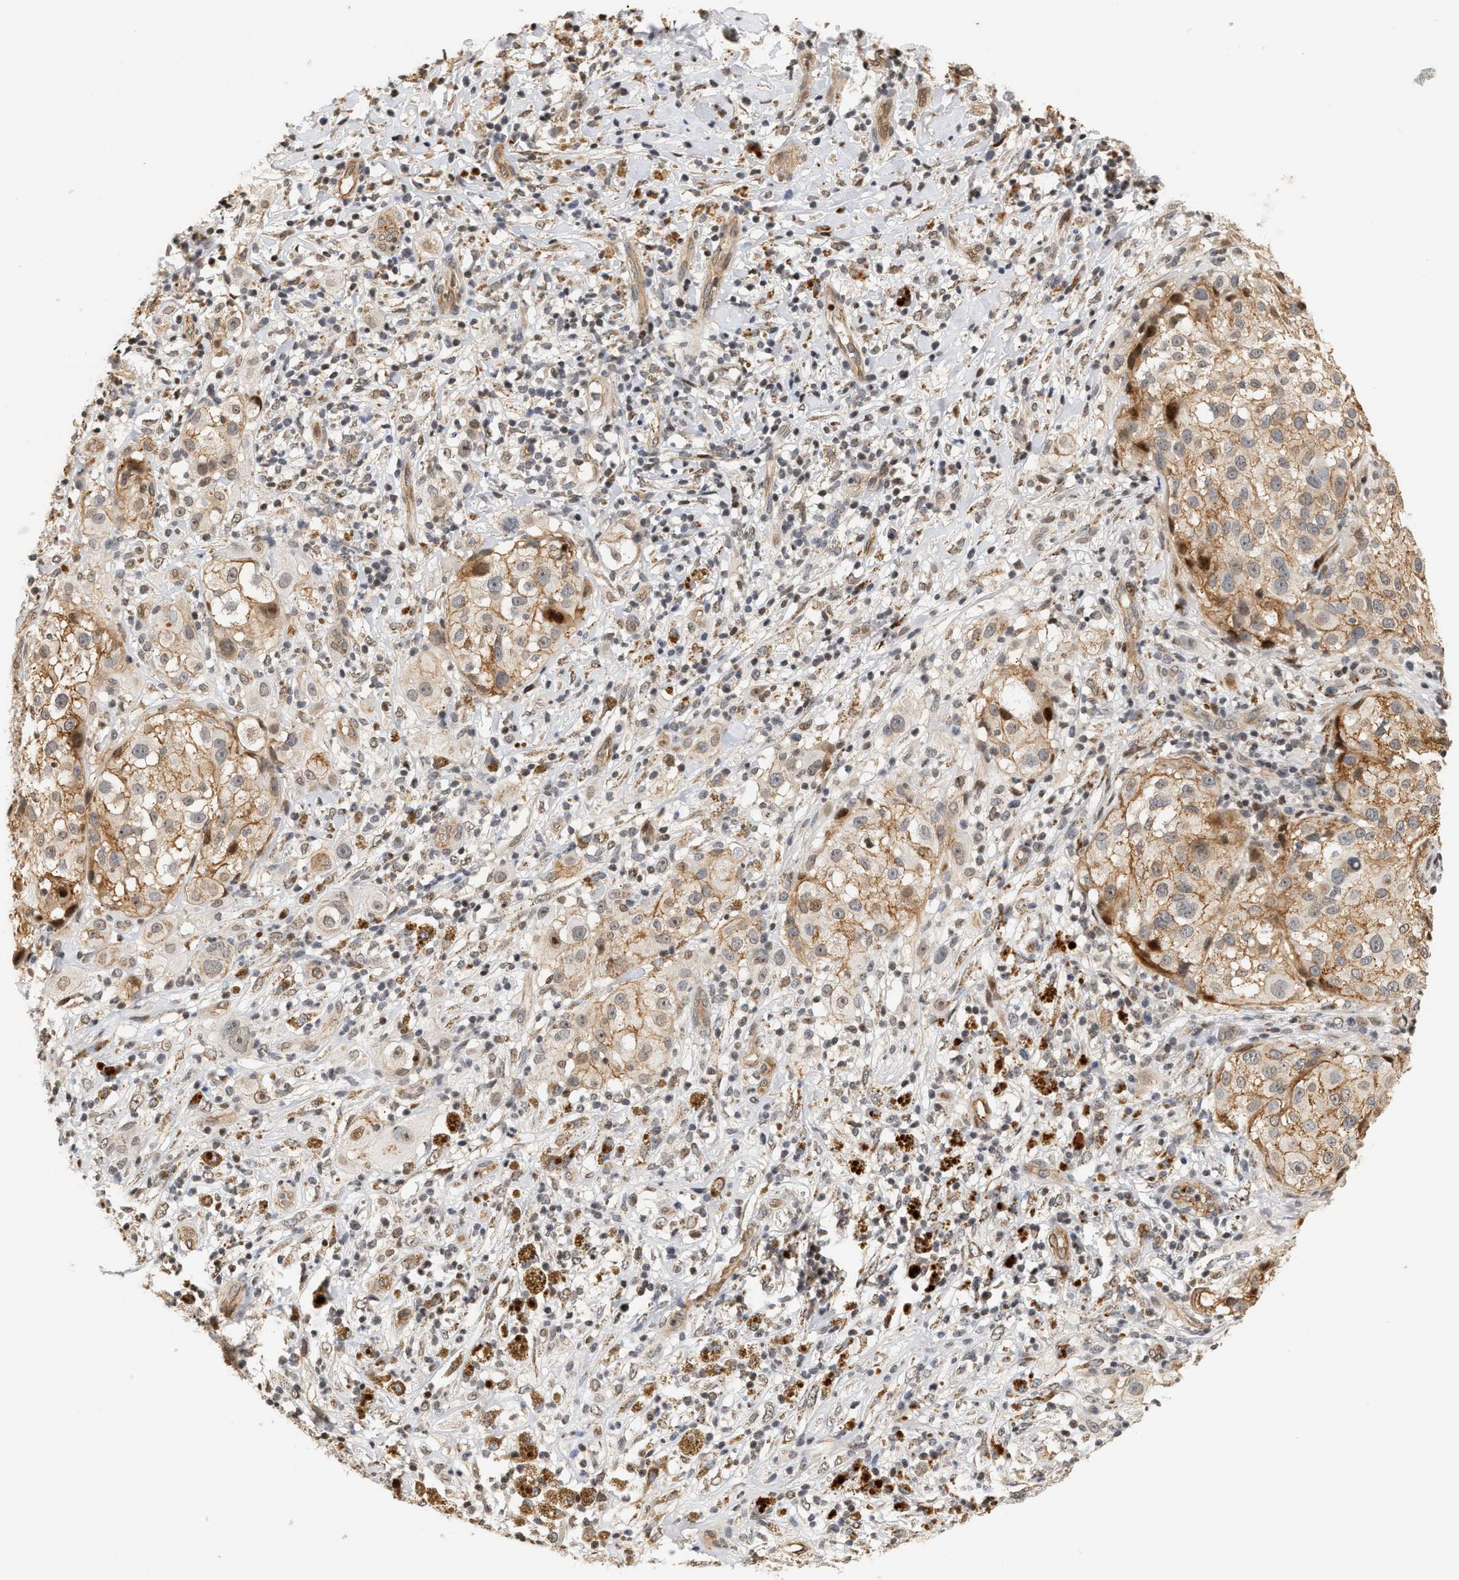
{"staining": {"intensity": "moderate", "quantity": "25%-75%", "location": "cytoplasmic/membranous,nuclear"}, "tissue": "melanoma", "cell_type": "Tumor cells", "image_type": "cancer", "snomed": [{"axis": "morphology", "description": "Necrosis, NOS"}, {"axis": "morphology", "description": "Malignant melanoma, NOS"}, {"axis": "topography", "description": "Skin"}], "caption": "Protein staining of melanoma tissue shows moderate cytoplasmic/membranous and nuclear expression in about 25%-75% of tumor cells. (DAB (3,3'-diaminobenzidine) = brown stain, brightfield microscopy at high magnification).", "gene": "PLXND1", "patient": {"sex": "female", "age": 87}}